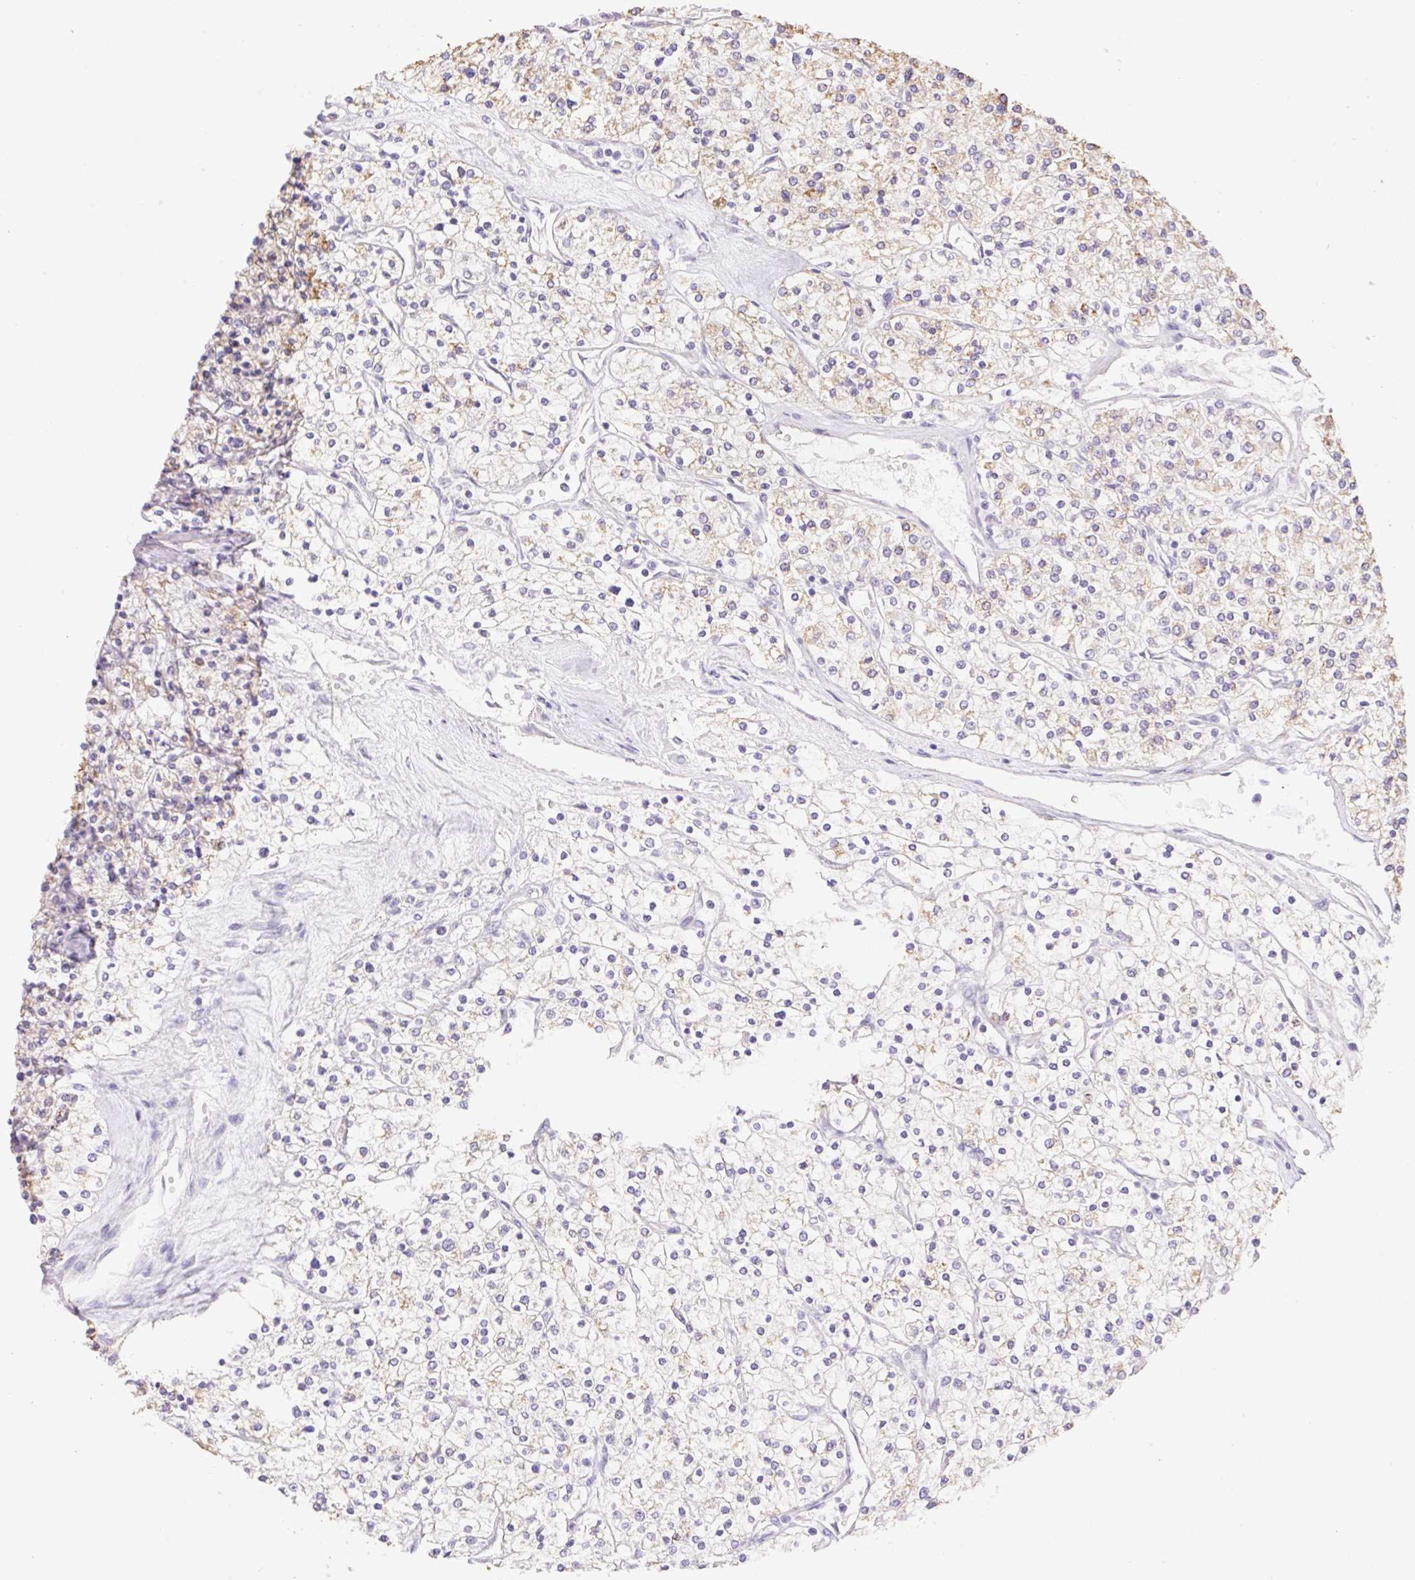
{"staining": {"intensity": "weak", "quantity": "<25%", "location": "cytoplasmic/membranous"}, "tissue": "renal cancer", "cell_type": "Tumor cells", "image_type": "cancer", "snomed": [{"axis": "morphology", "description": "Adenocarcinoma, NOS"}, {"axis": "topography", "description": "Kidney"}], "caption": "This image is of renal cancer stained with immunohistochemistry (IHC) to label a protein in brown with the nuclei are counter-stained blue. There is no staining in tumor cells.", "gene": "COPZ2", "patient": {"sex": "male", "age": 80}}